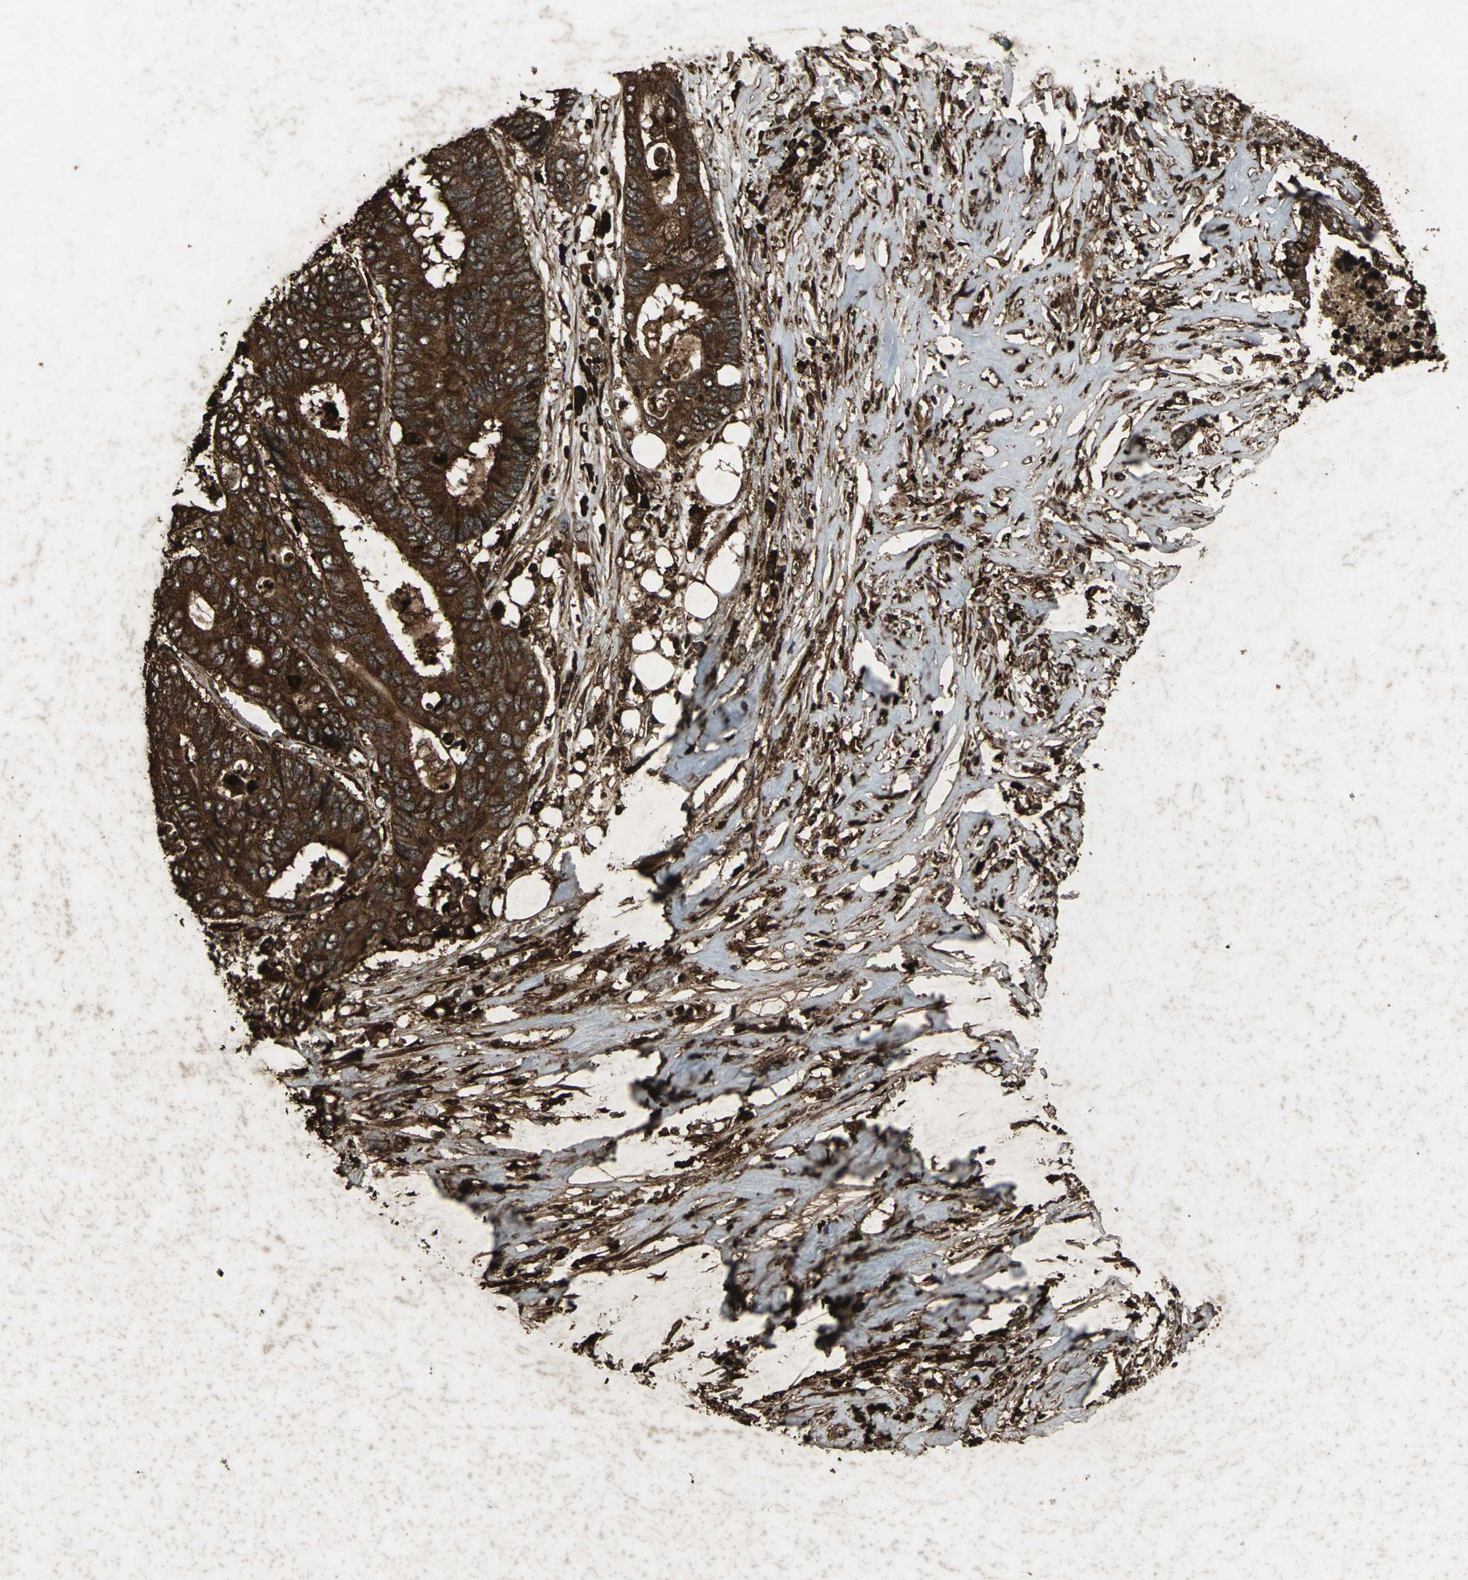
{"staining": {"intensity": "strong", "quantity": ">75%", "location": "cytoplasmic/membranous"}, "tissue": "colorectal cancer", "cell_type": "Tumor cells", "image_type": "cancer", "snomed": [{"axis": "morphology", "description": "Adenocarcinoma, NOS"}, {"axis": "topography", "description": "Rectum"}], "caption": "Strong cytoplasmic/membranous positivity for a protein is identified in approximately >75% of tumor cells of colorectal cancer using IHC.", "gene": "SEPTIN4", "patient": {"sex": "male", "age": 55}}